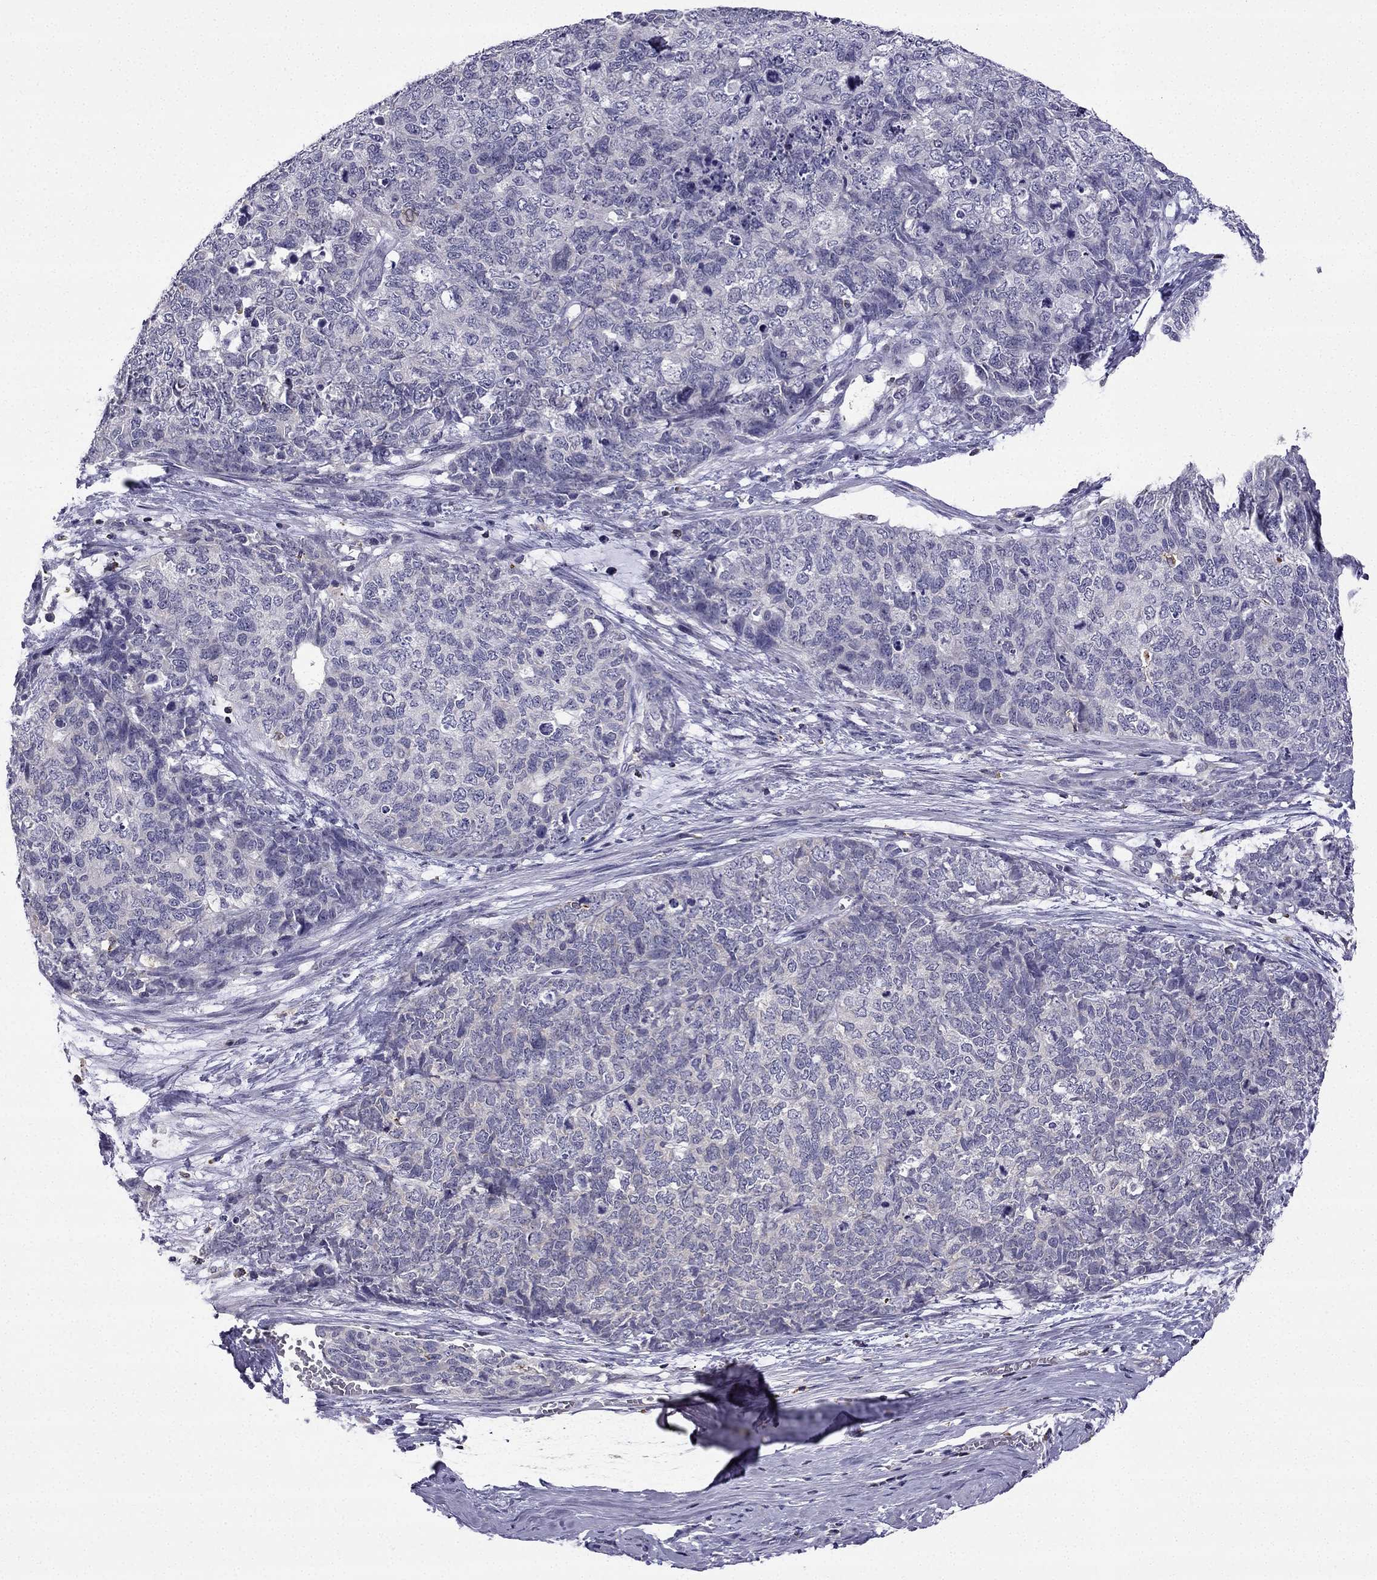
{"staining": {"intensity": "negative", "quantity": "none", "location": "none"}, "tissue": "cervical cancer", "cell_type": "Tumor cells", "image_type": "cancer", "snomed": [{"axis": "morphology", "description": "Squamous cell carcinoma, NOS"}, {"axis": "topography", "description": "Cervix"}], "caption": "A high-resolution photomicrograph shows immunohistochemistry staining of cervical cancer (squamous cell carcinoma), which demonstrates no significant staining in tumor cells.", "gene": "CCK", "patient": {"sex": "female", "age": 63}}